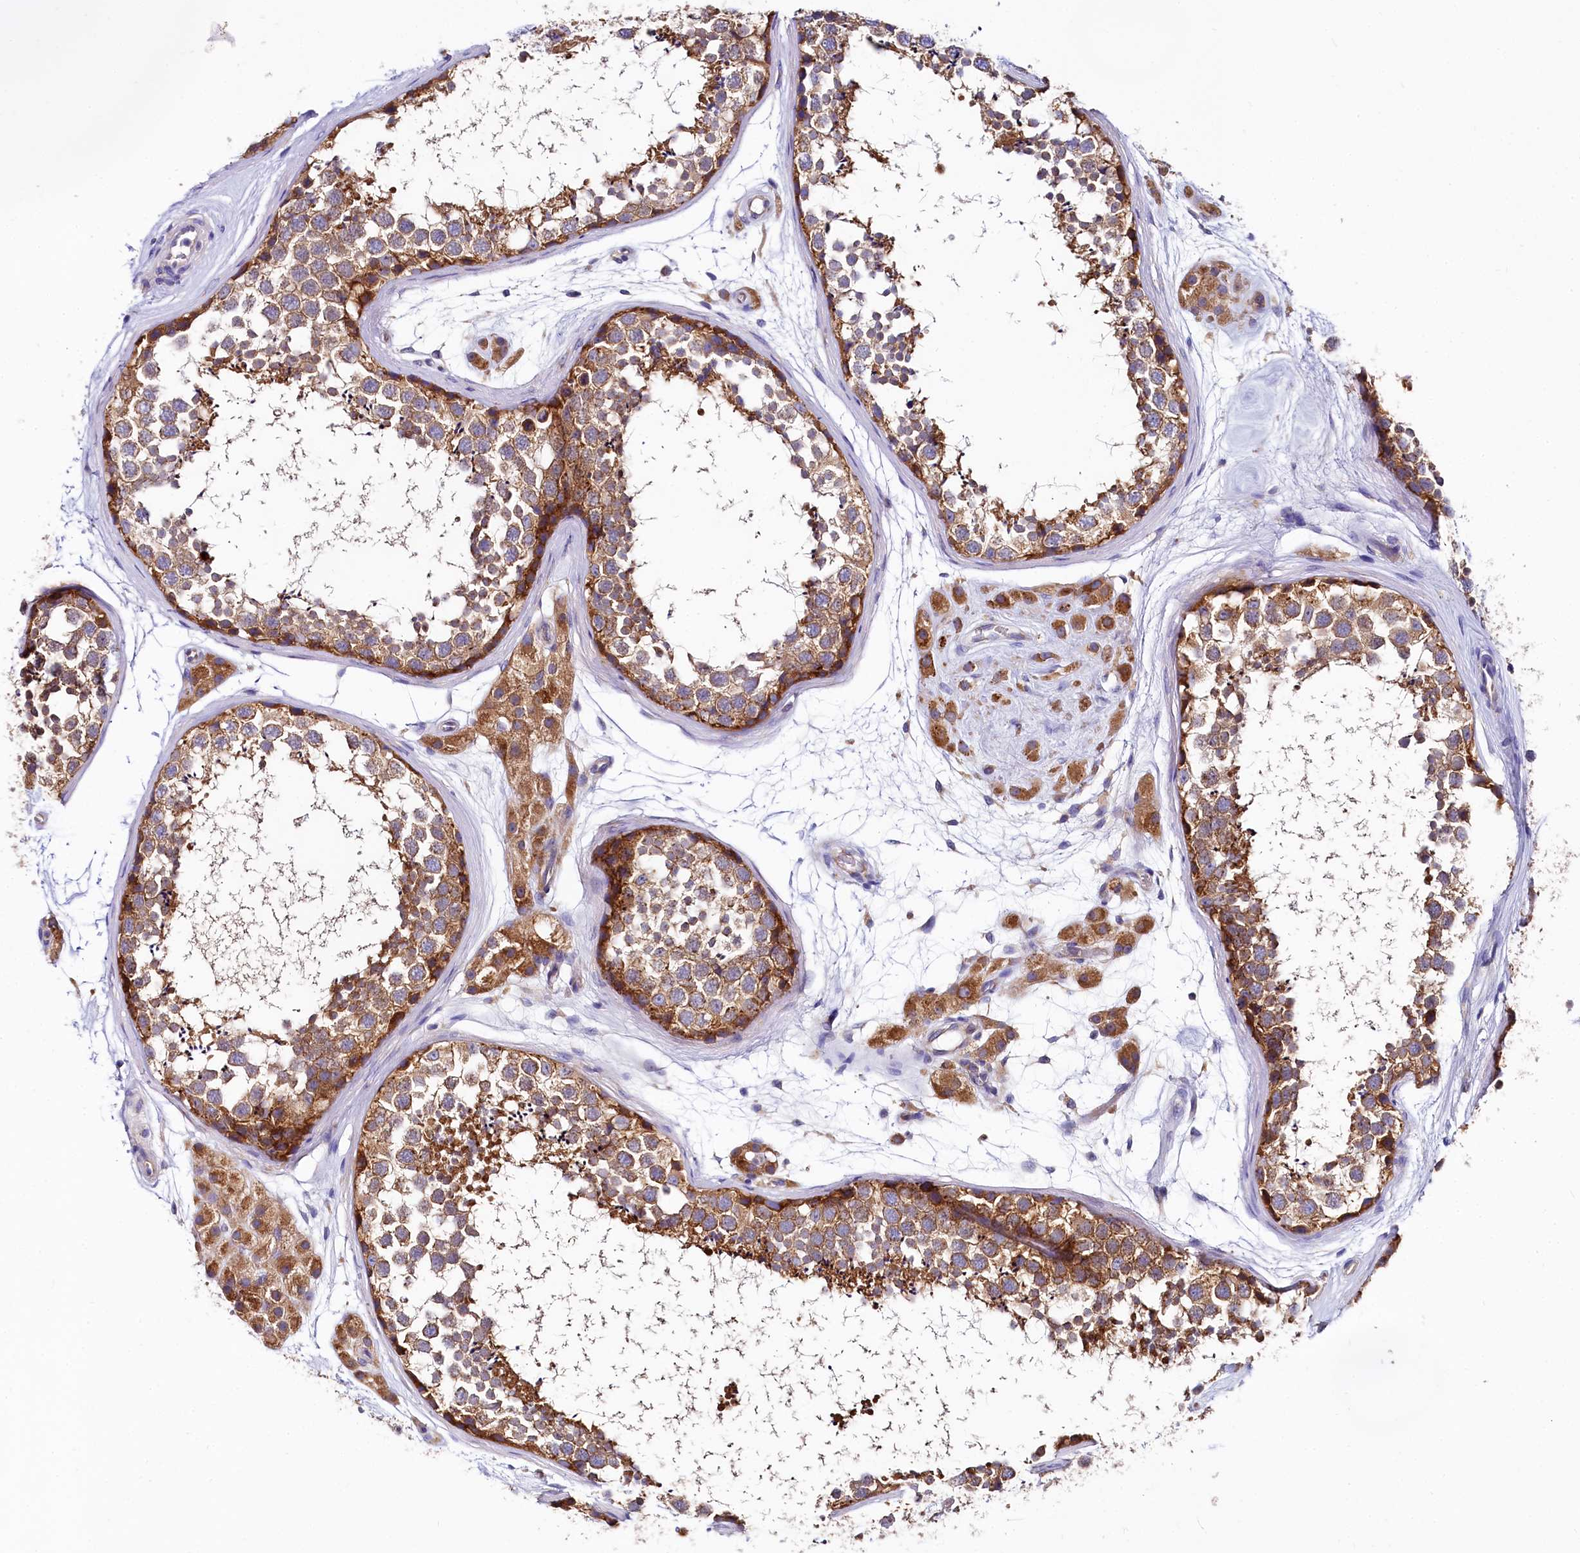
{"staining": {"intensity": "strong", "quantity": ">75%", "location": "cytoplasmic/membranous"}, "tissue": "testis", "cell_type": "Cells in seminiferous ducts", "image_type": "normal", "snomed": [{"axis": "morphology", "description": "Normal tissue, NOS"}, {"axis": "topography", "description": "Testis"}], "caption": "Brown immunohistochemical staining in benign testis reveals strong cytoplasmic/membranous staining in approximately >75% of cells in seminiferous ducts.", "gene": "QARS1", "patient": {"sex": "male", "age": 56}}